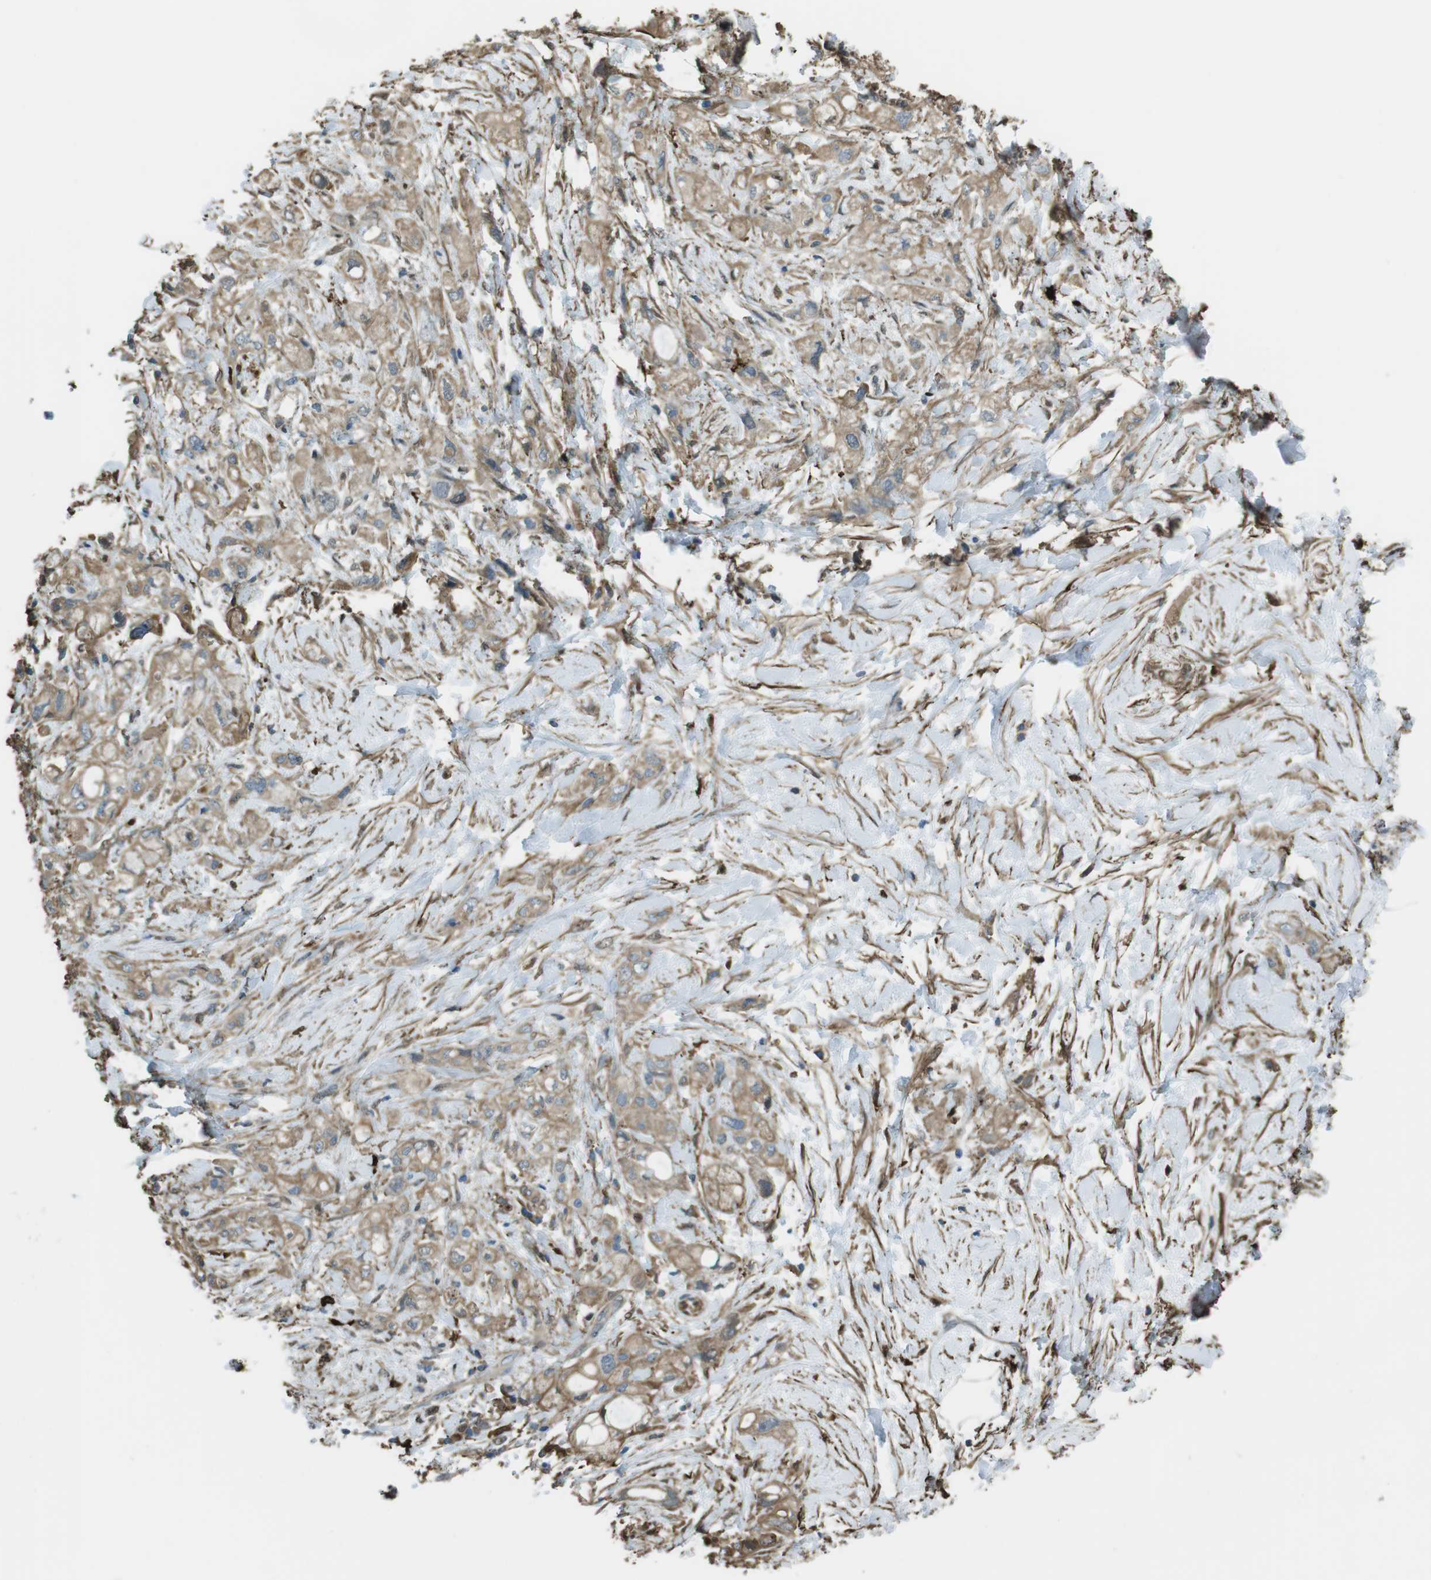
{"staining": {"intensity": "weak", "quantity": ">75%", "location": "cytoplasmic/membranous"}, "tissue": "pancreatic cancer", "cell_type": "Tumor cells", "image_type": "cancer", "snomed": [{"axis": "morphology", "description": "Adenocarcinoma, NOS"}, {"axis": "topography", "description": "Pancreas"}], "caption": "Human pancreatic cancer (adenocarcinoma) stained for a protein (brown) displays weak cytoplasmic/membranous positive expression in approximately >75% of tumor cells.", "gene": "SFT2D1", "patient": {"sex": "female", "age": 56}}